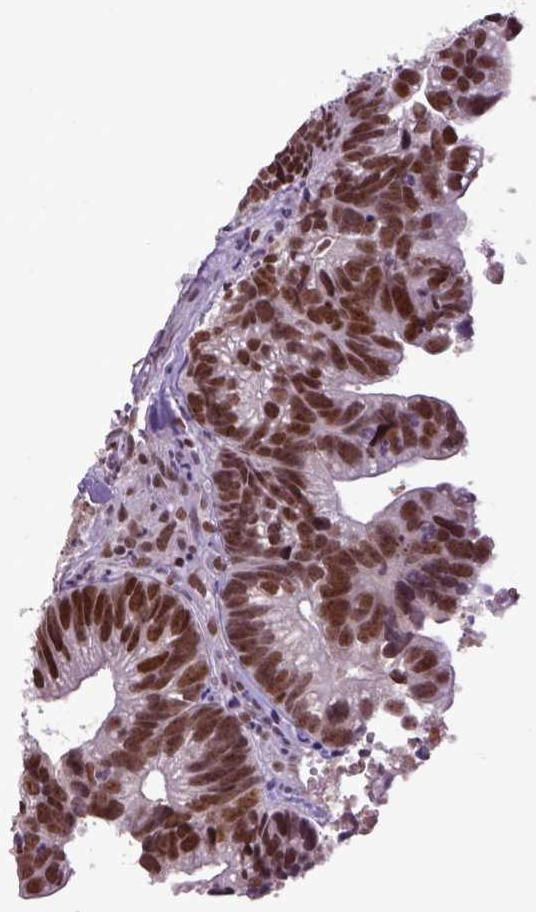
{"staining": {"intensity": "moderate", "quantity": ">75%", "location": "nuclear"}, "tissue": "head and neck cancer", "cell_type": "Tumor cells", "image_type": "cancer", "snomed": [{"axis": "morphology", "description": "Adenocarcinoma, NOS"}, {"axis": "topography", "description": "Head-Neck"}], "caption": "This is an image of immunohistochemistry (IHC) staining of adenocarcinoma (head and neck), which shows moderate positivity in the nuclear of tumor cells.", "gene": "RCC2", "patient": {"sex": "male", "age": 62}}